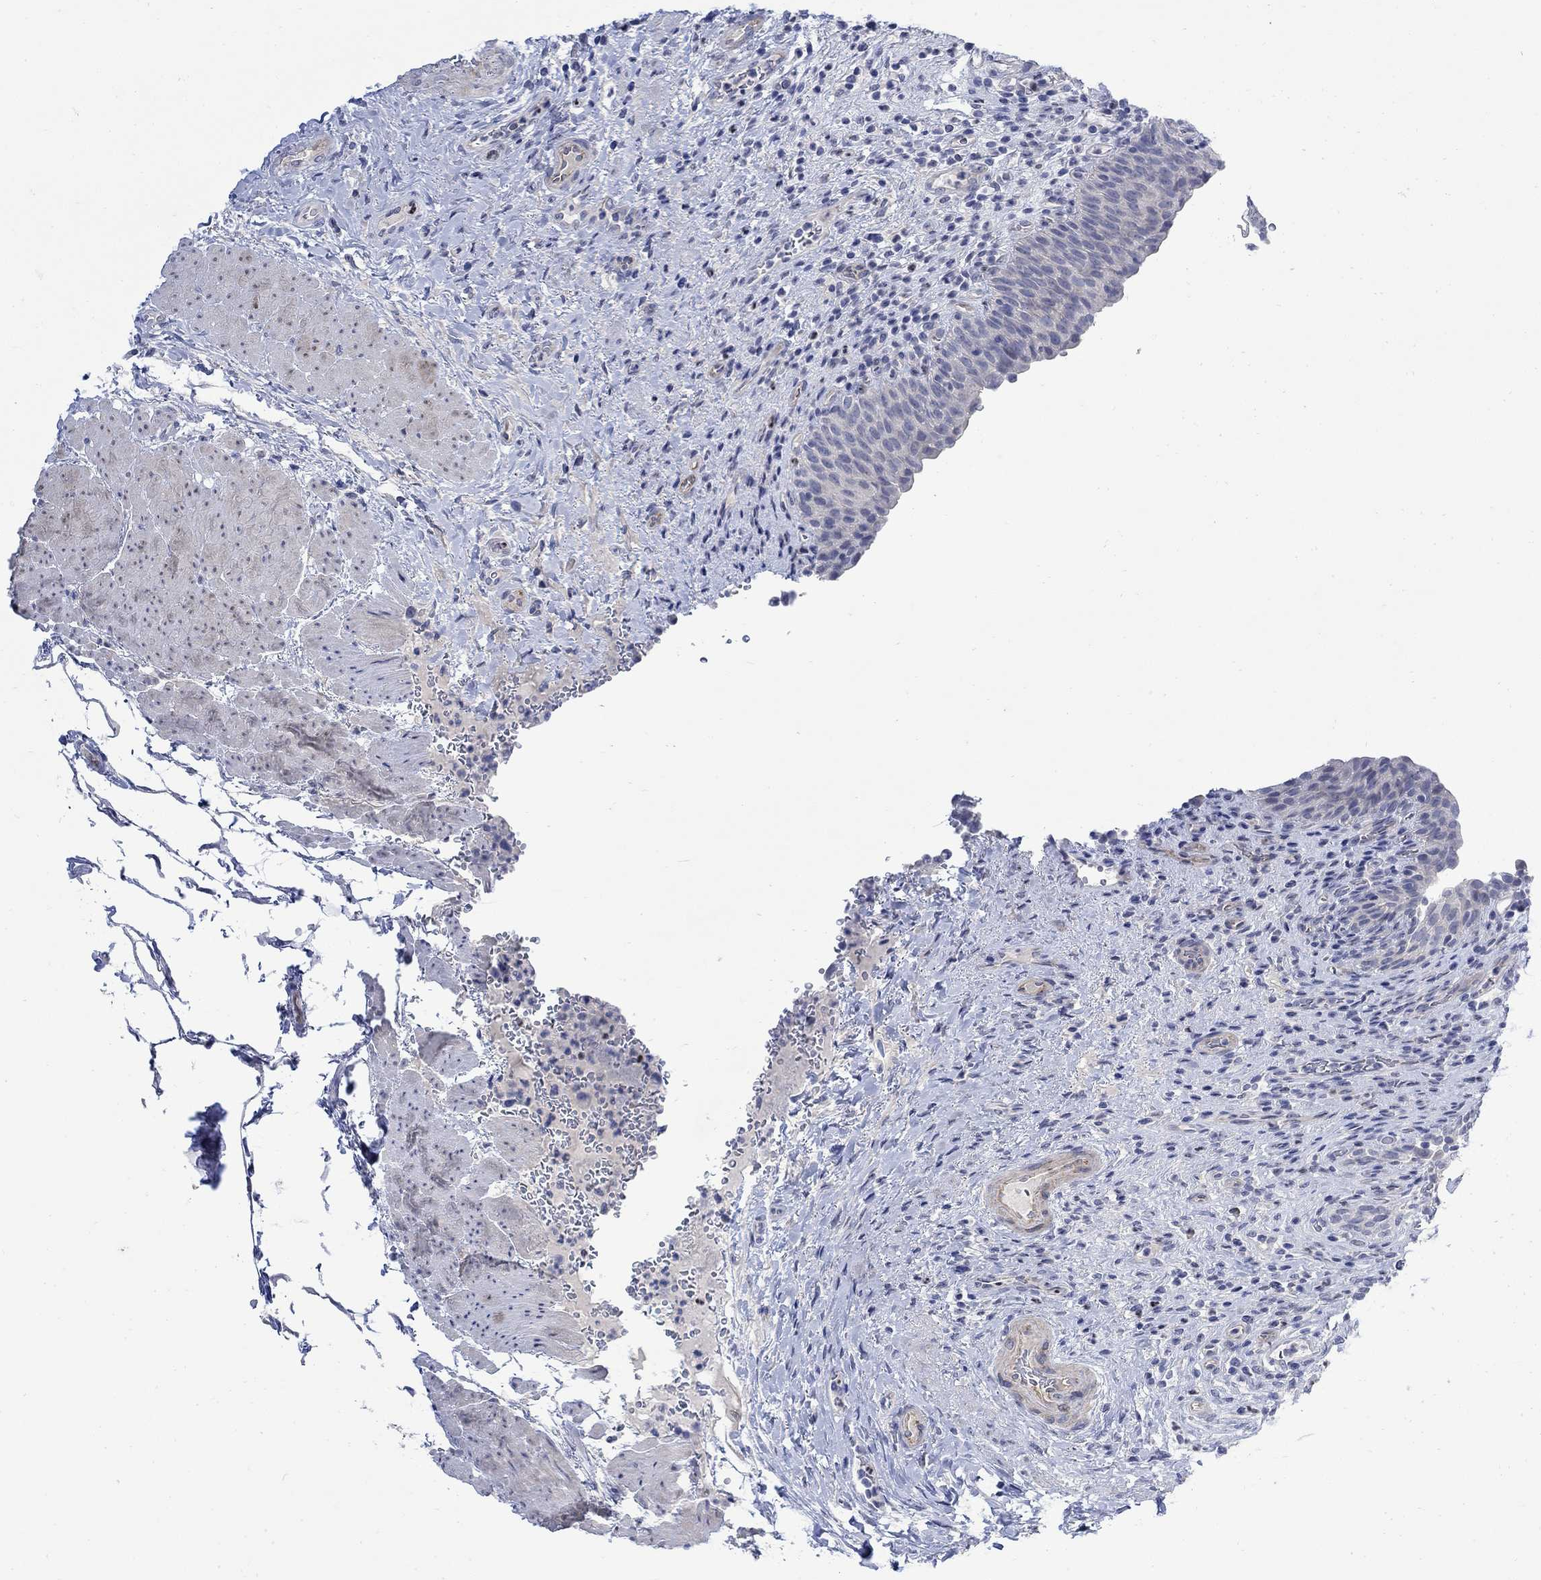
{"staining": {"intensity": "negative", "quantity": "none", "location": "none"}, "tissue": "urinary bladder", "cell_type": "Urothelial cells", "image_type": "normal", "snomed": [{"axis": "morphology", "description": "Normal tissue, NOS"}, {"axis": "topography", "description": "Urinary bladder"}], "caption": "There is no significant staining in urothelial cells of urinary bladder. (Brightfield microscopy of DAB (3,3'-diaminobenzidine) immunohistochemistry (IHC) at high magnification).", "gene": "DLK1", "patient": {"sex": "male", "age": 66}}